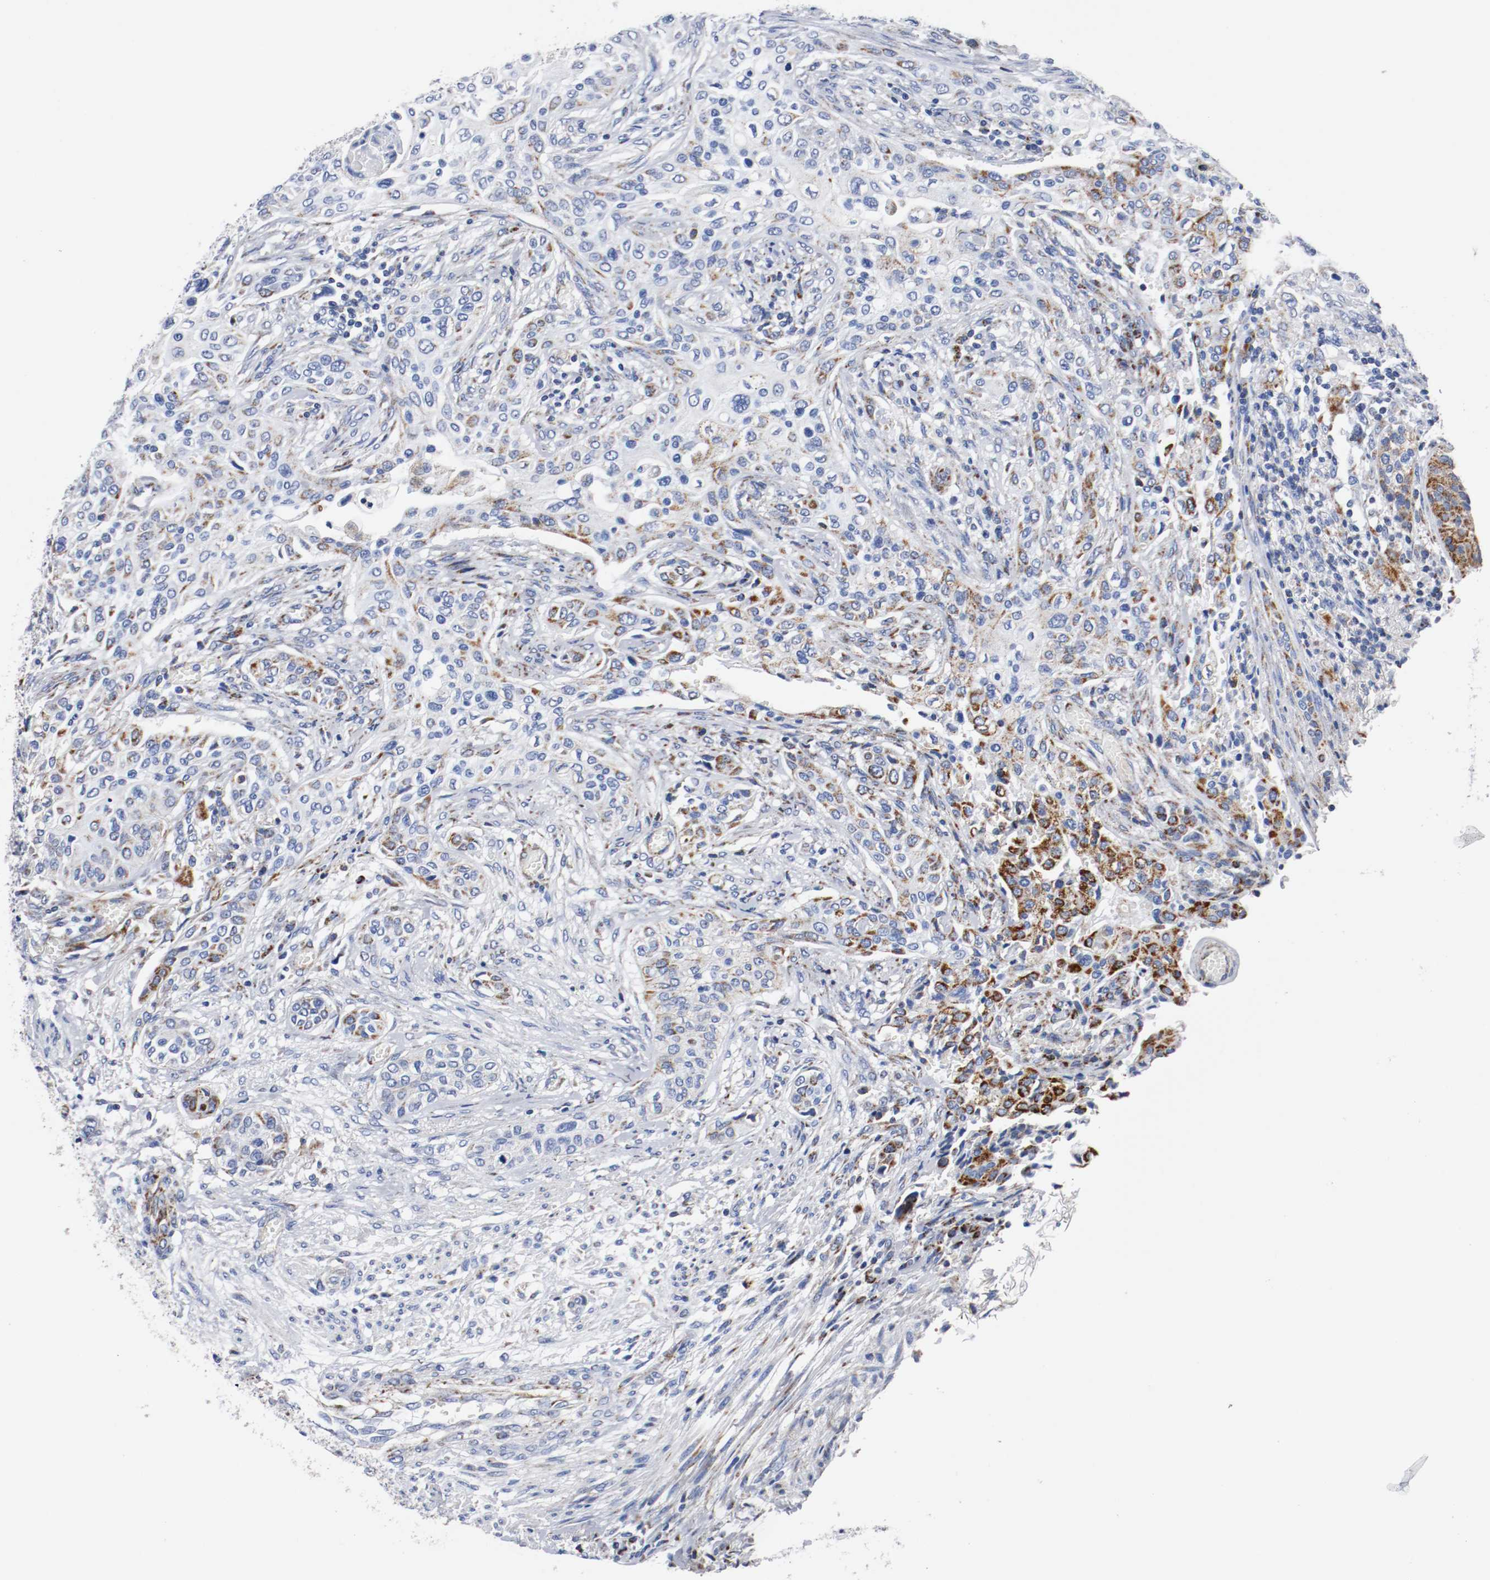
{"staining": {"intensity": "strong", "quantity": "<25%", "location": "cytoplasmic/membranous"}, "tissue": "urothelial cancer", "cell_type": "Tumor cells", "image_type": "cancer", "snomed": [{"axis": "morphology", "description": "Urothelial carcinoma, High grade"}, {"axis": "topography", "description": "Urinary bladder"}], "caption": "Immunohistochemistry (IHC) micrograph of neoplastic tissue: human high-grade urothelial carcinoma stained using immunohistochemistry reveals medium levels of strong protein expression localized specifically in the cytoplasmic/membranous of tumor cells, appearing as a cytoplasmic/membranous brown color.", "gene": "TUBD1", "patient": {"sex": "male", "age": 74}}